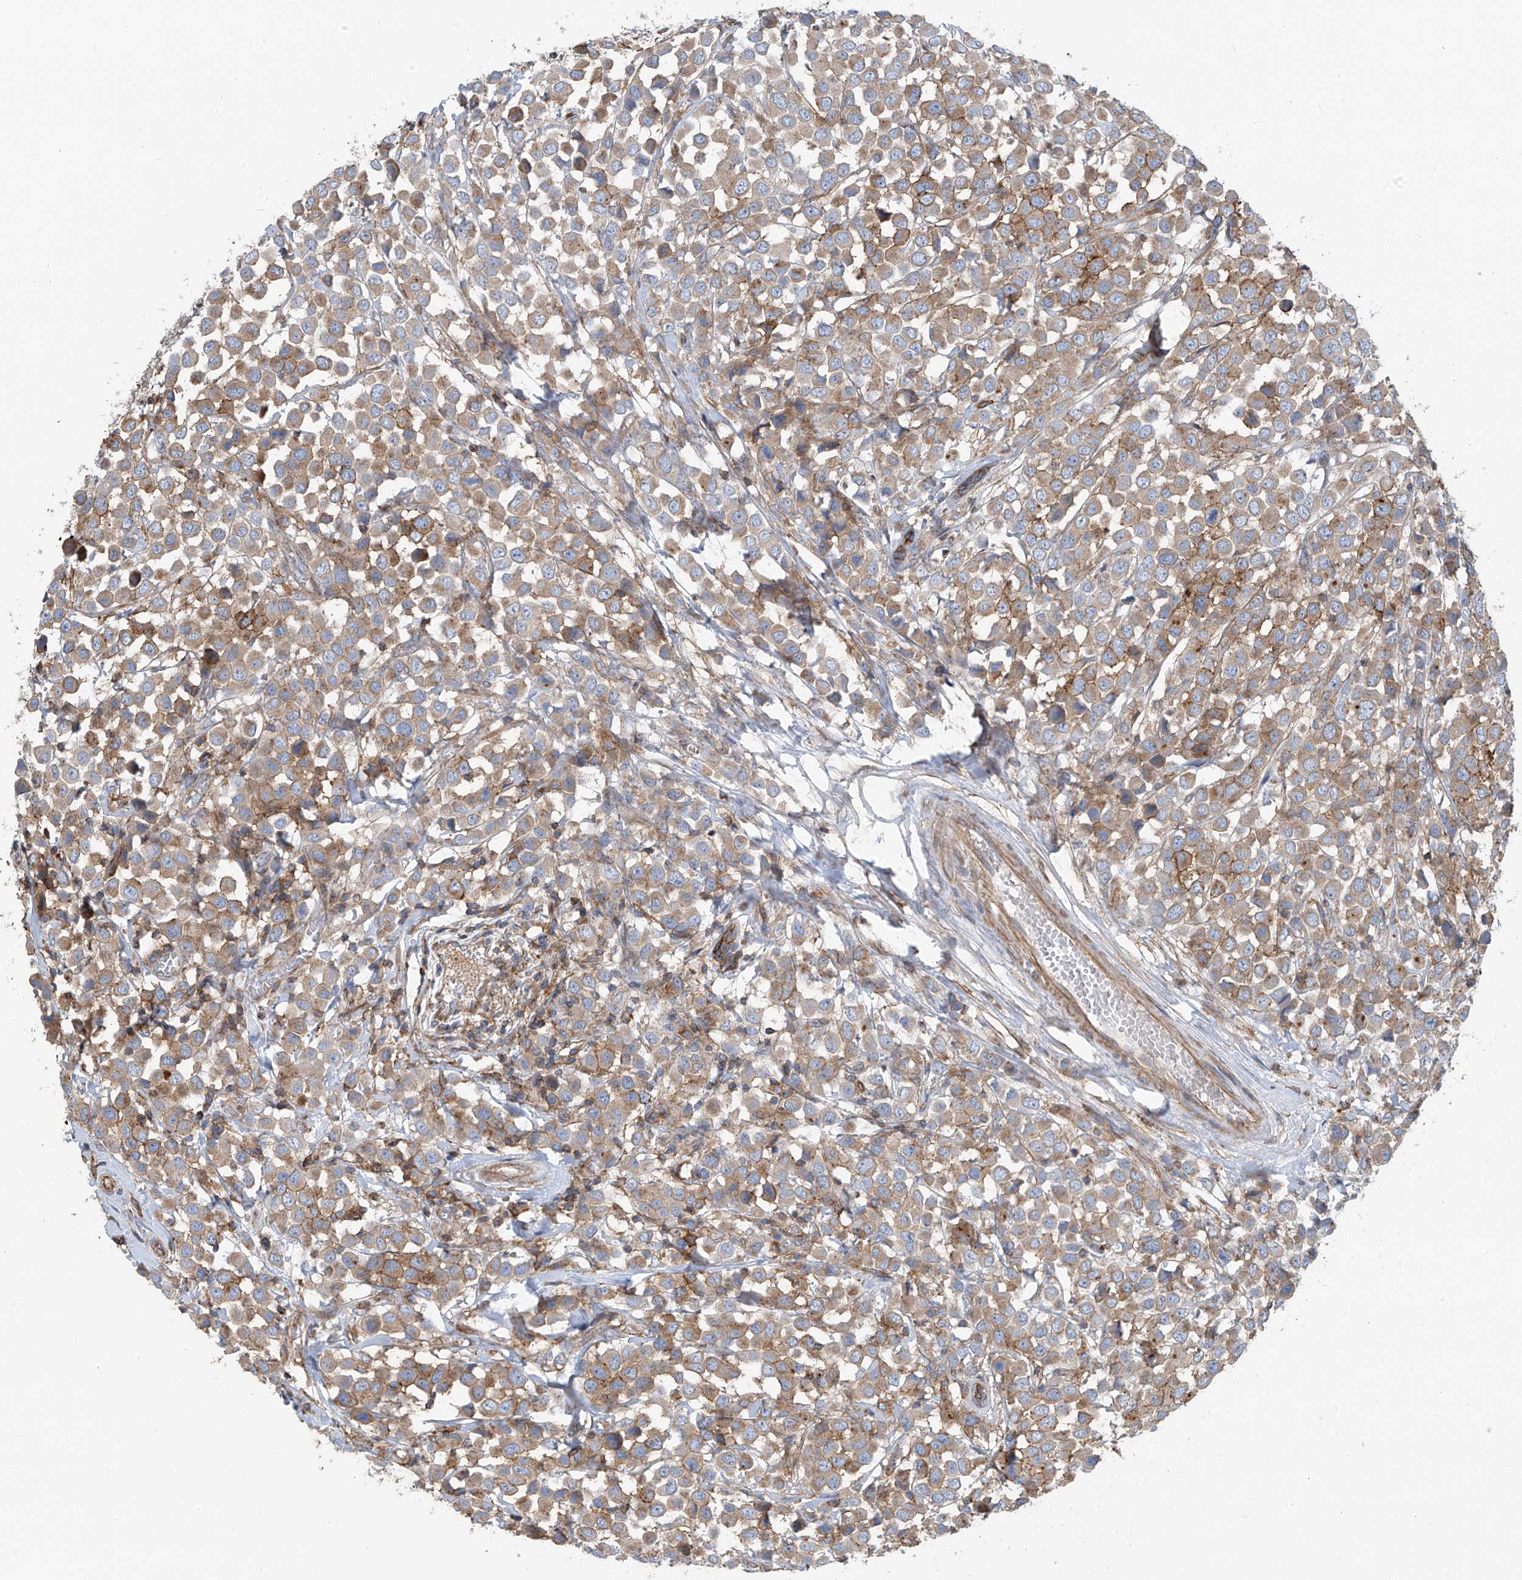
{"staining": {"intensity": "moderate", "quantity": ">75%", "location": "cytoplasmic/membranous"}, "tissue": "breast cancer", "cell_type": "Tumor cells", "image_type": "cancer", "snomed": [{"axis": "morphology", "description": "Duct carcinoma"}, {"axis": "topography", "description": "Breast"}], "caption": "Immunohistochemical staining of human breast intraductal carcinoma exhibits medium levels of moderate cytoplasmic/membranous positivity in approximately >75% of tumor cells. Immunohistochemistry stains the protein of interest in brown and the nuclei are stained blue.", "gene": "SLC1A5", "patient": {"sex": "female", "age": 61}}